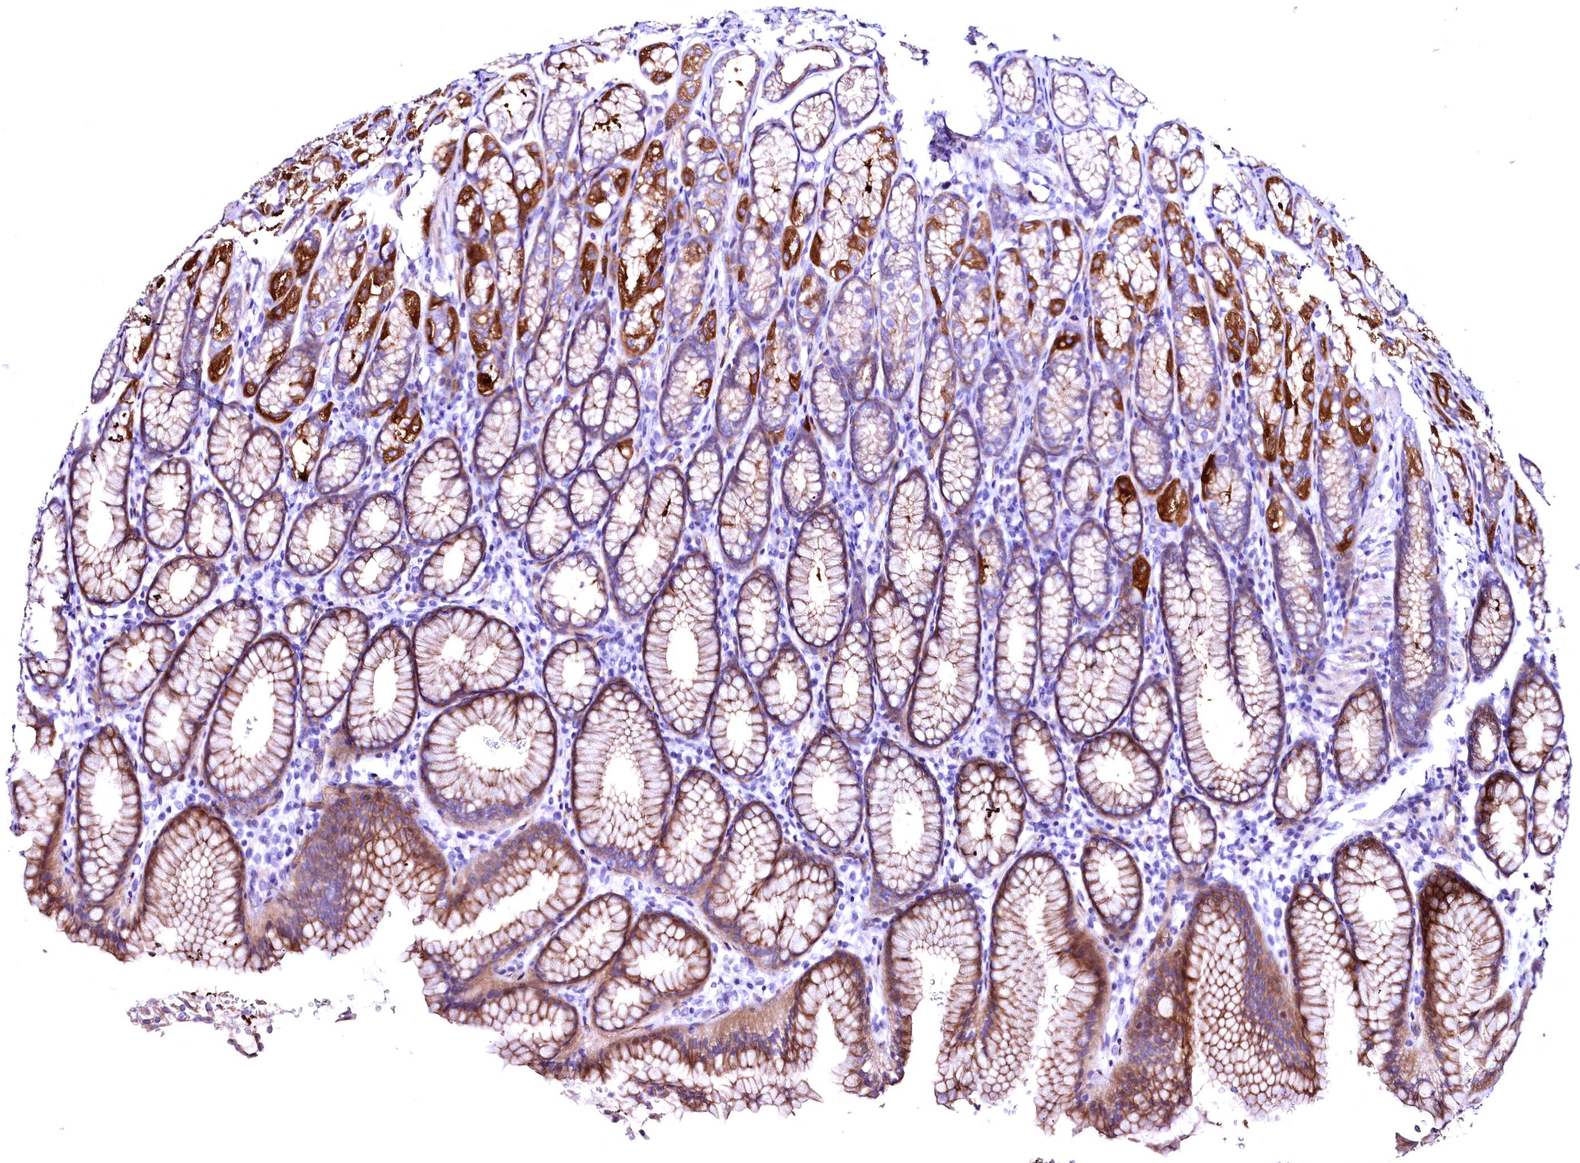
{"staining": {"intensity": "strong", "quantity": "25%-75%", "location": "cytoplasmic/membranous"}, "tissue": "stomach", "cell_type": "Glandular cells", "image_type": "normal", "snomed": [{"axis": "morphology", "description": "Normal tissue, NOS"}, {"axis": "topography", "description": "Stomach"}], "caption": "Strong cytoplasmic/membranous protein staining is identified in approximately 25%-75% of glandular cells in stomach. Using DAB (3,3'-diaminobenzidine) (brown) and hematoxylin (blue) stains, captured at high magnification using brightfield microscopy.", "gene": "SLF1", "patient": {"sex": "male", "age": 42}}